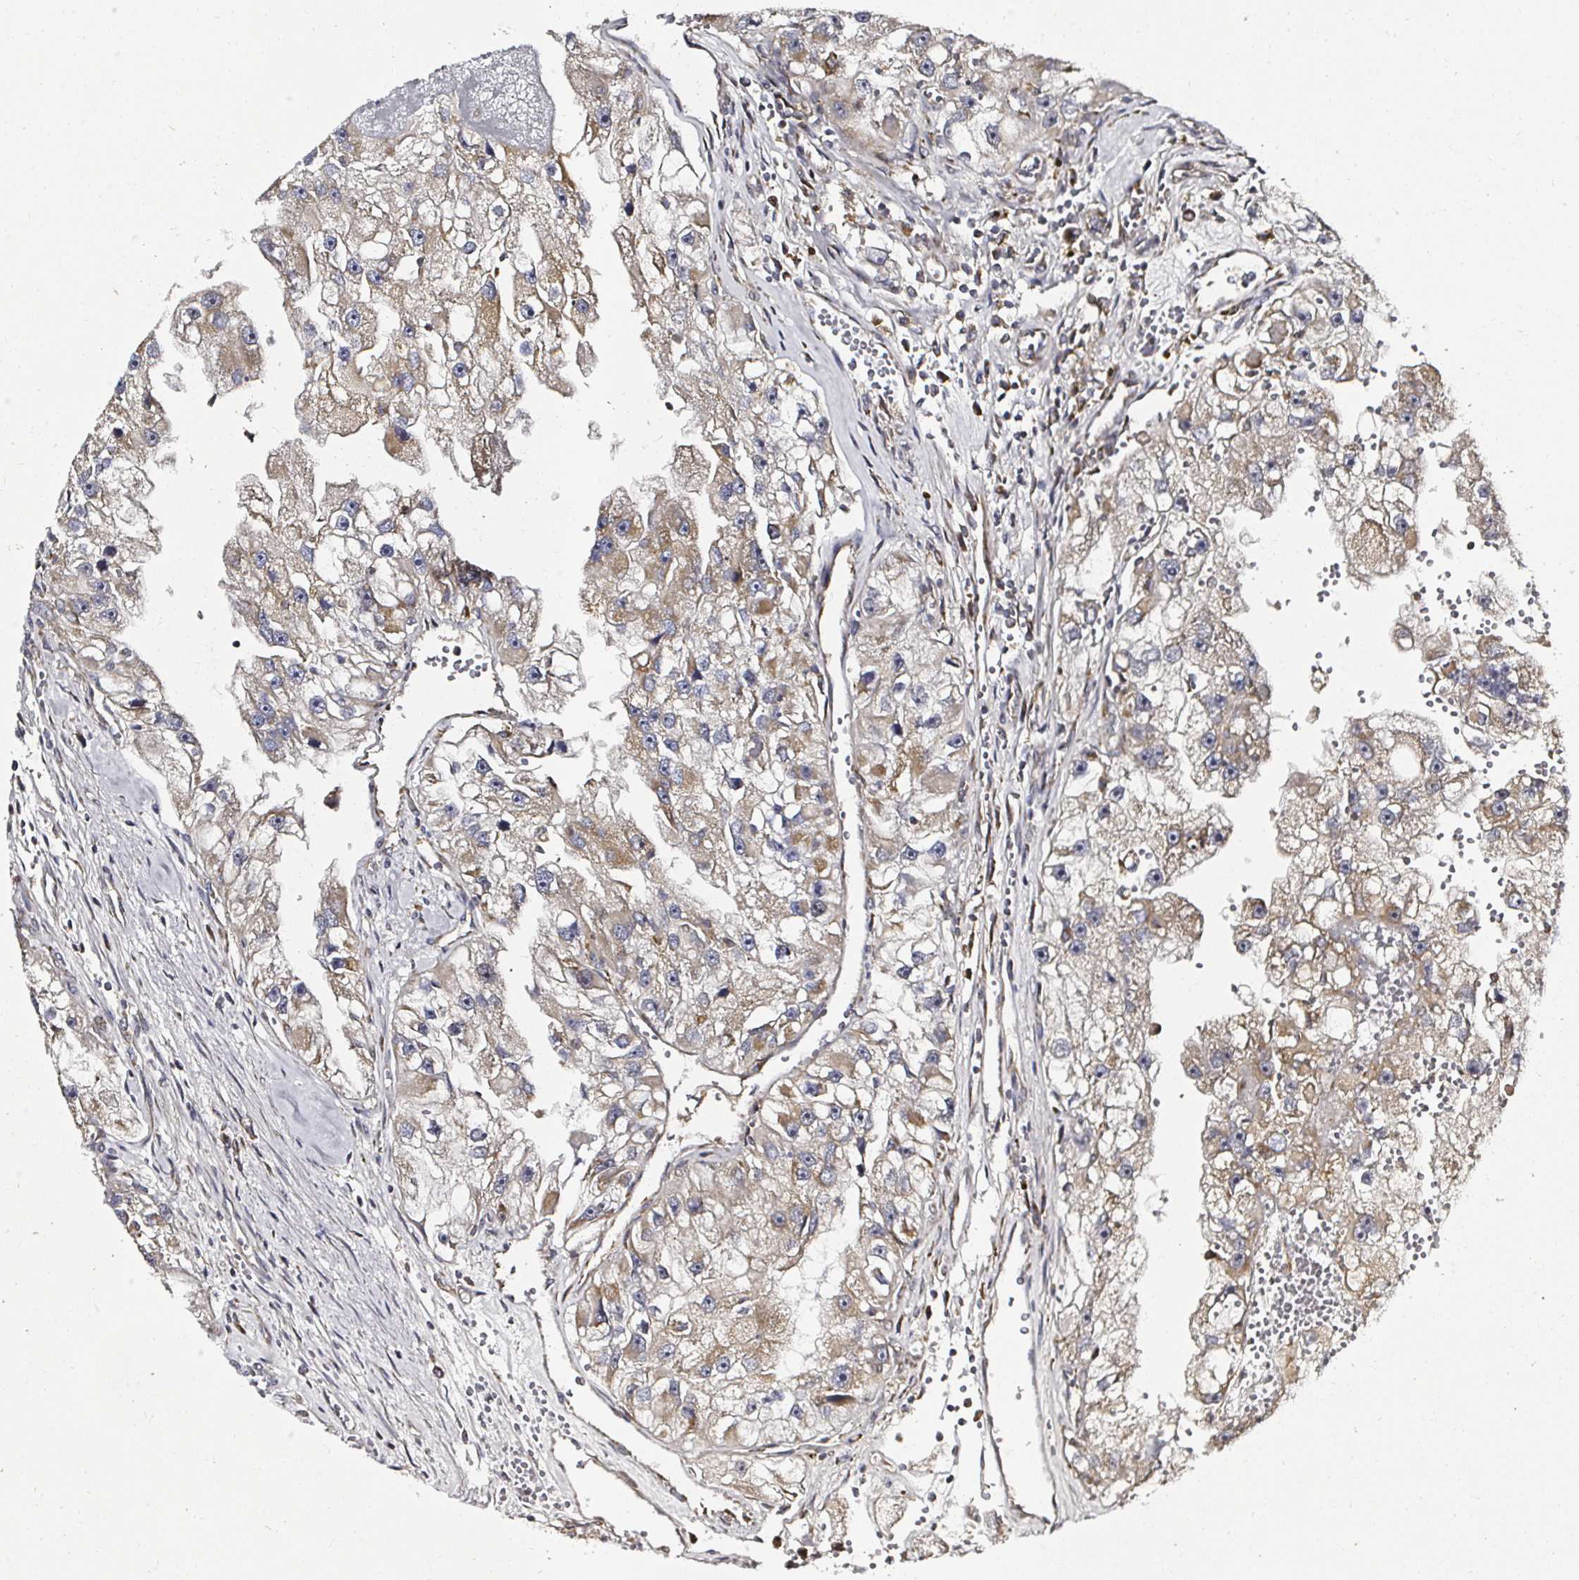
{"staining": {"intensity": "moderate", "quantity": ">75%", "location": "cytoplasmic/membranous"}, "tissue": "renal cancer", "cell_type": "Tumor cells", "image_type": "cancer", "snomed": [{"axis": "morphology", "description": "Adenocarcinoma, NOS"}, {"axis": "topography", "description": "Kidney"}], "caption": "Immunohistochemical staining of human adenocarcinoma (renal) exhibits moderate cytoplasmic/membranous protein staining in approximately >75% of tumor cells.", "gene": "ATAD3B", "patient": {"sex": "male", "age": 63}}